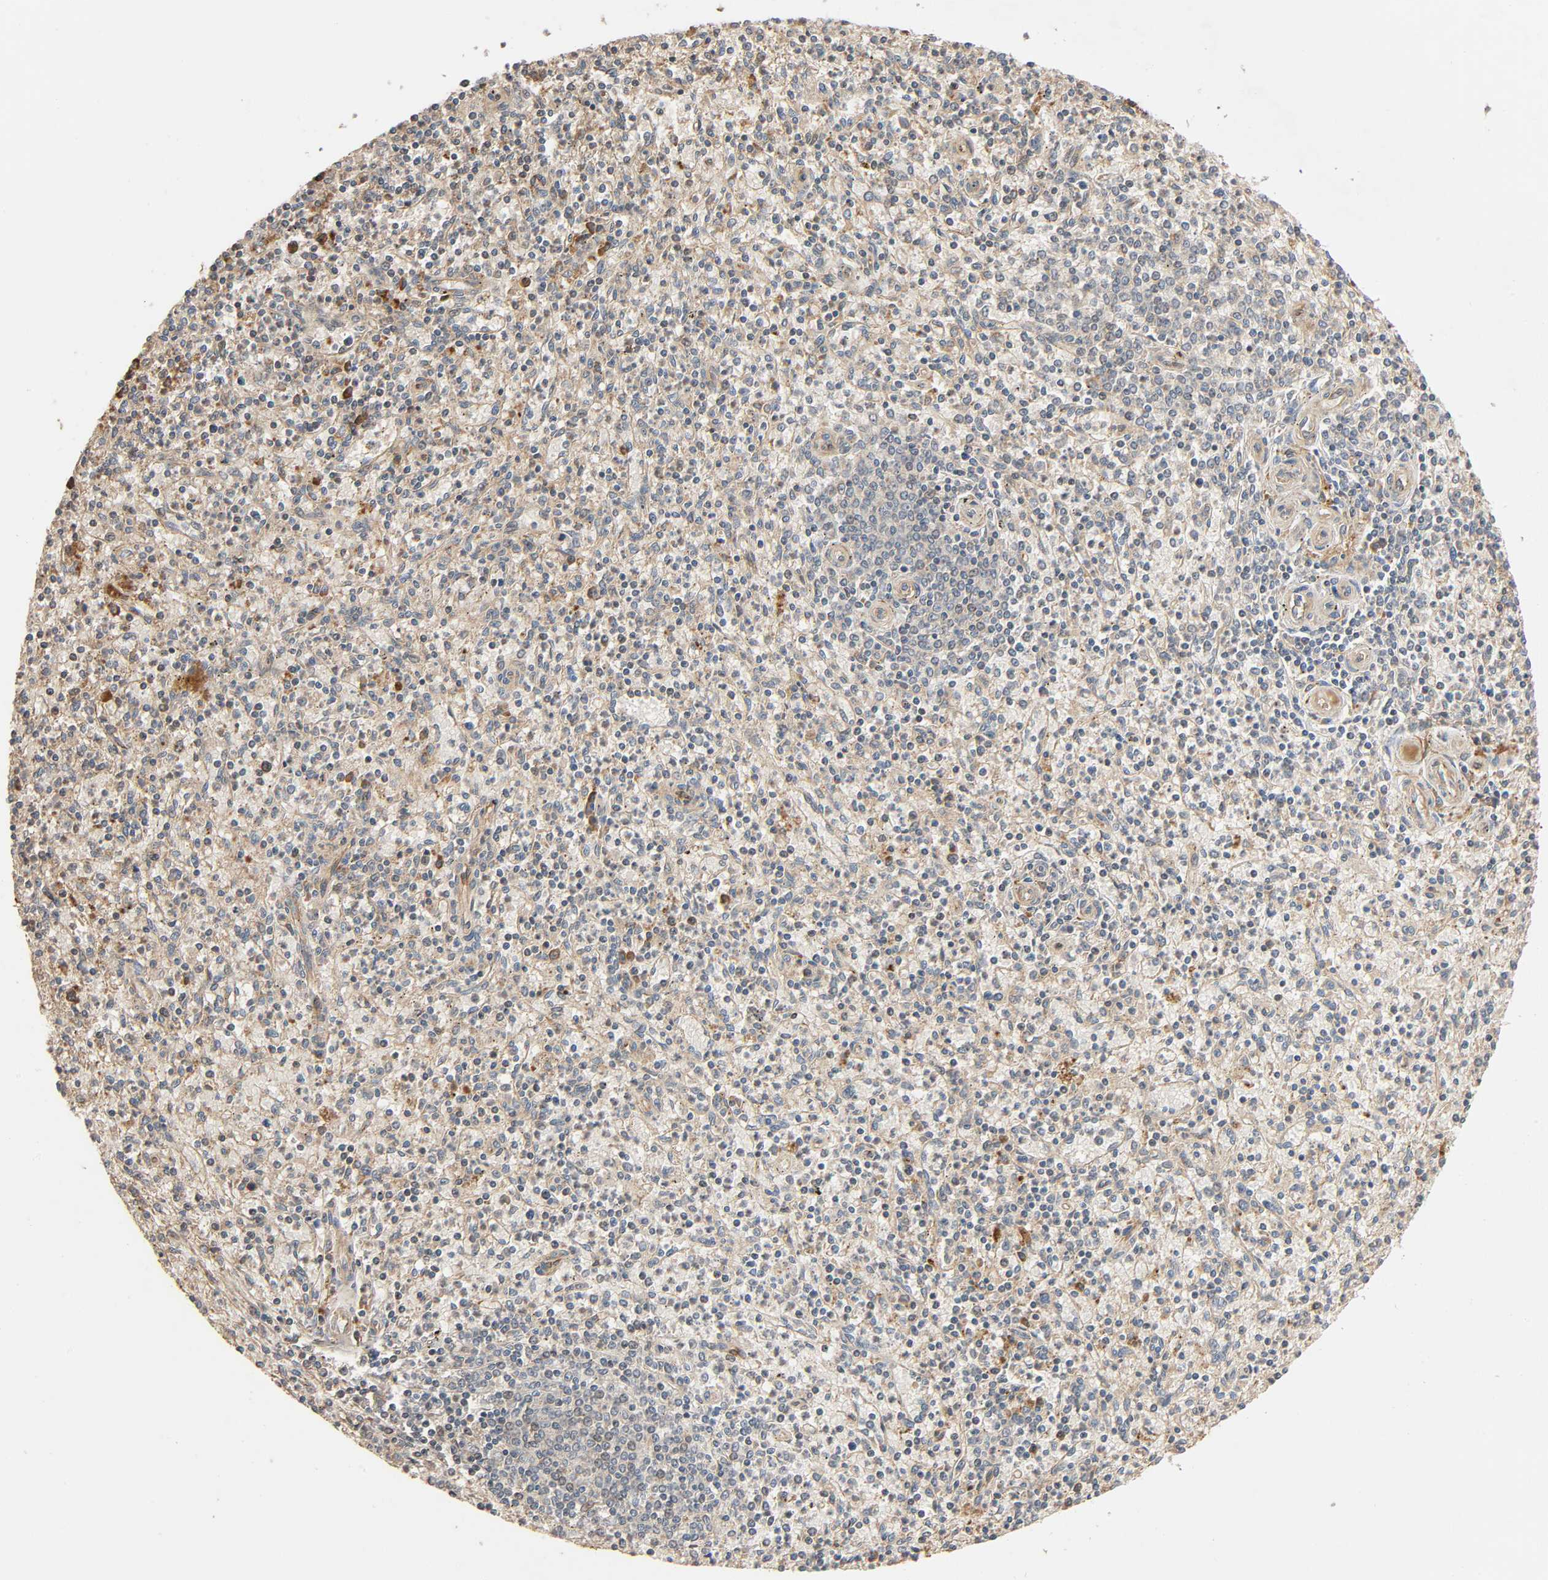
{"staining": {"intensity": "moderate", "quantity": "<25%", "location": "cytoplasmic/membranous"}, "tissue": "spleen", "cell_type": "Cells in red pulp", "image_type": "normal", "snomed": [{"axis": "morphology", "description": "Normal tissue, NOS"}, {"axis": "topography", "description": "Spleen"}], "caption": "Protein staining of normal spleen shows moderate cytoplasmic/membranous expression in about <25% of cells in red pulp. (DAB (3,3'-diaminobenzidine) IHC, brown staining for protein, blue staining for nuclei).", "gene": "SGSM1", "patient": {"sex": "male", "age": 72}}